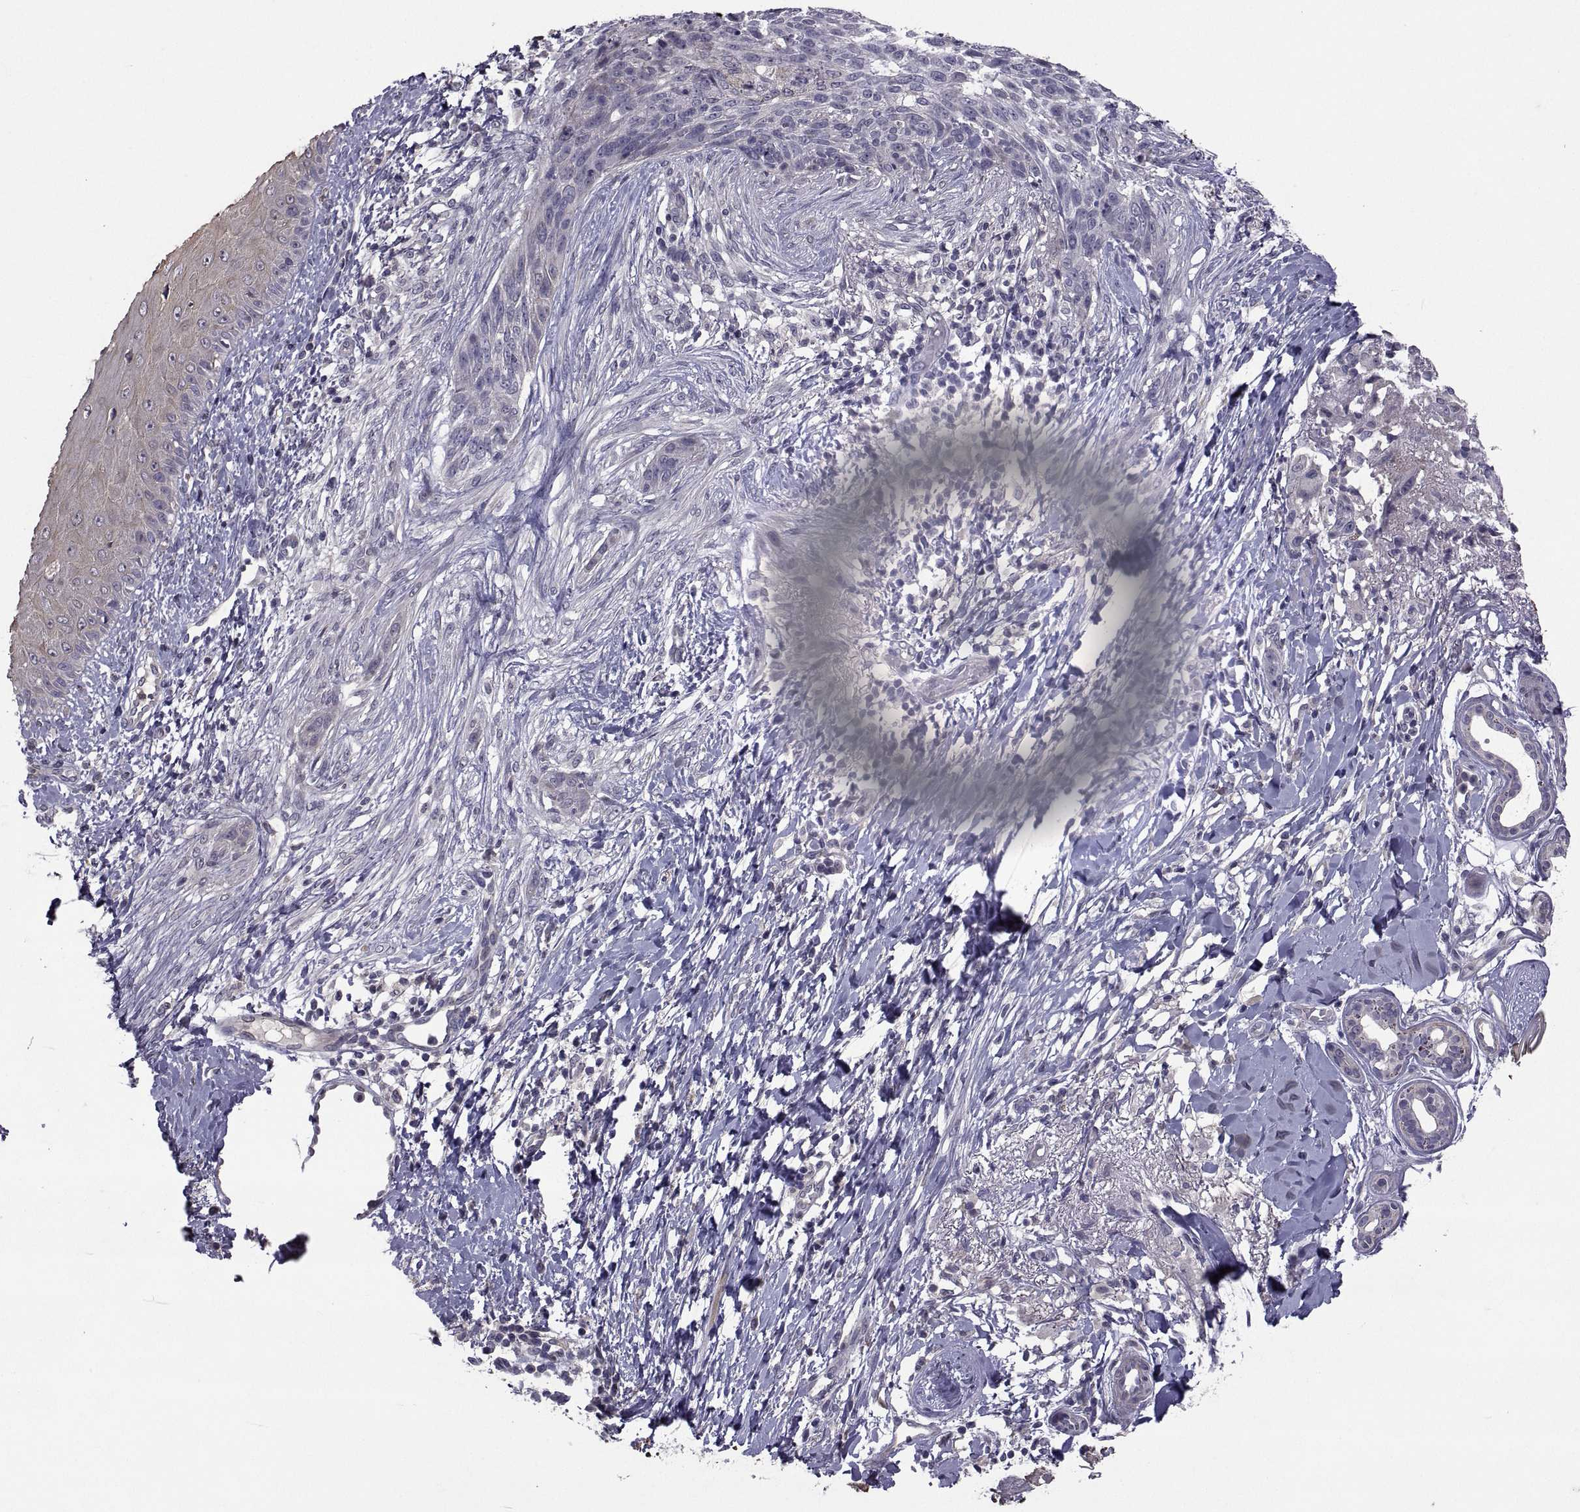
{"staining": {"intensity": "negative", "quantity": "none", "location": "none"}, "tissue": "skin cancer", "cell_type": "Tumor cells", "image_type": "cancer", "snomed": [{"axis": "morphology", "description": "Normal tissue, NOS"}, {"axis": "morphology", "description": "Basal cell carcinoma"}, {"axis": "topography", "description": "Skin"}], "caption": "Tumor cells are negative for protein expression in human skin cancer.", "gene": "NPTX2", "patient": {"sex": "male", "age": 84}}